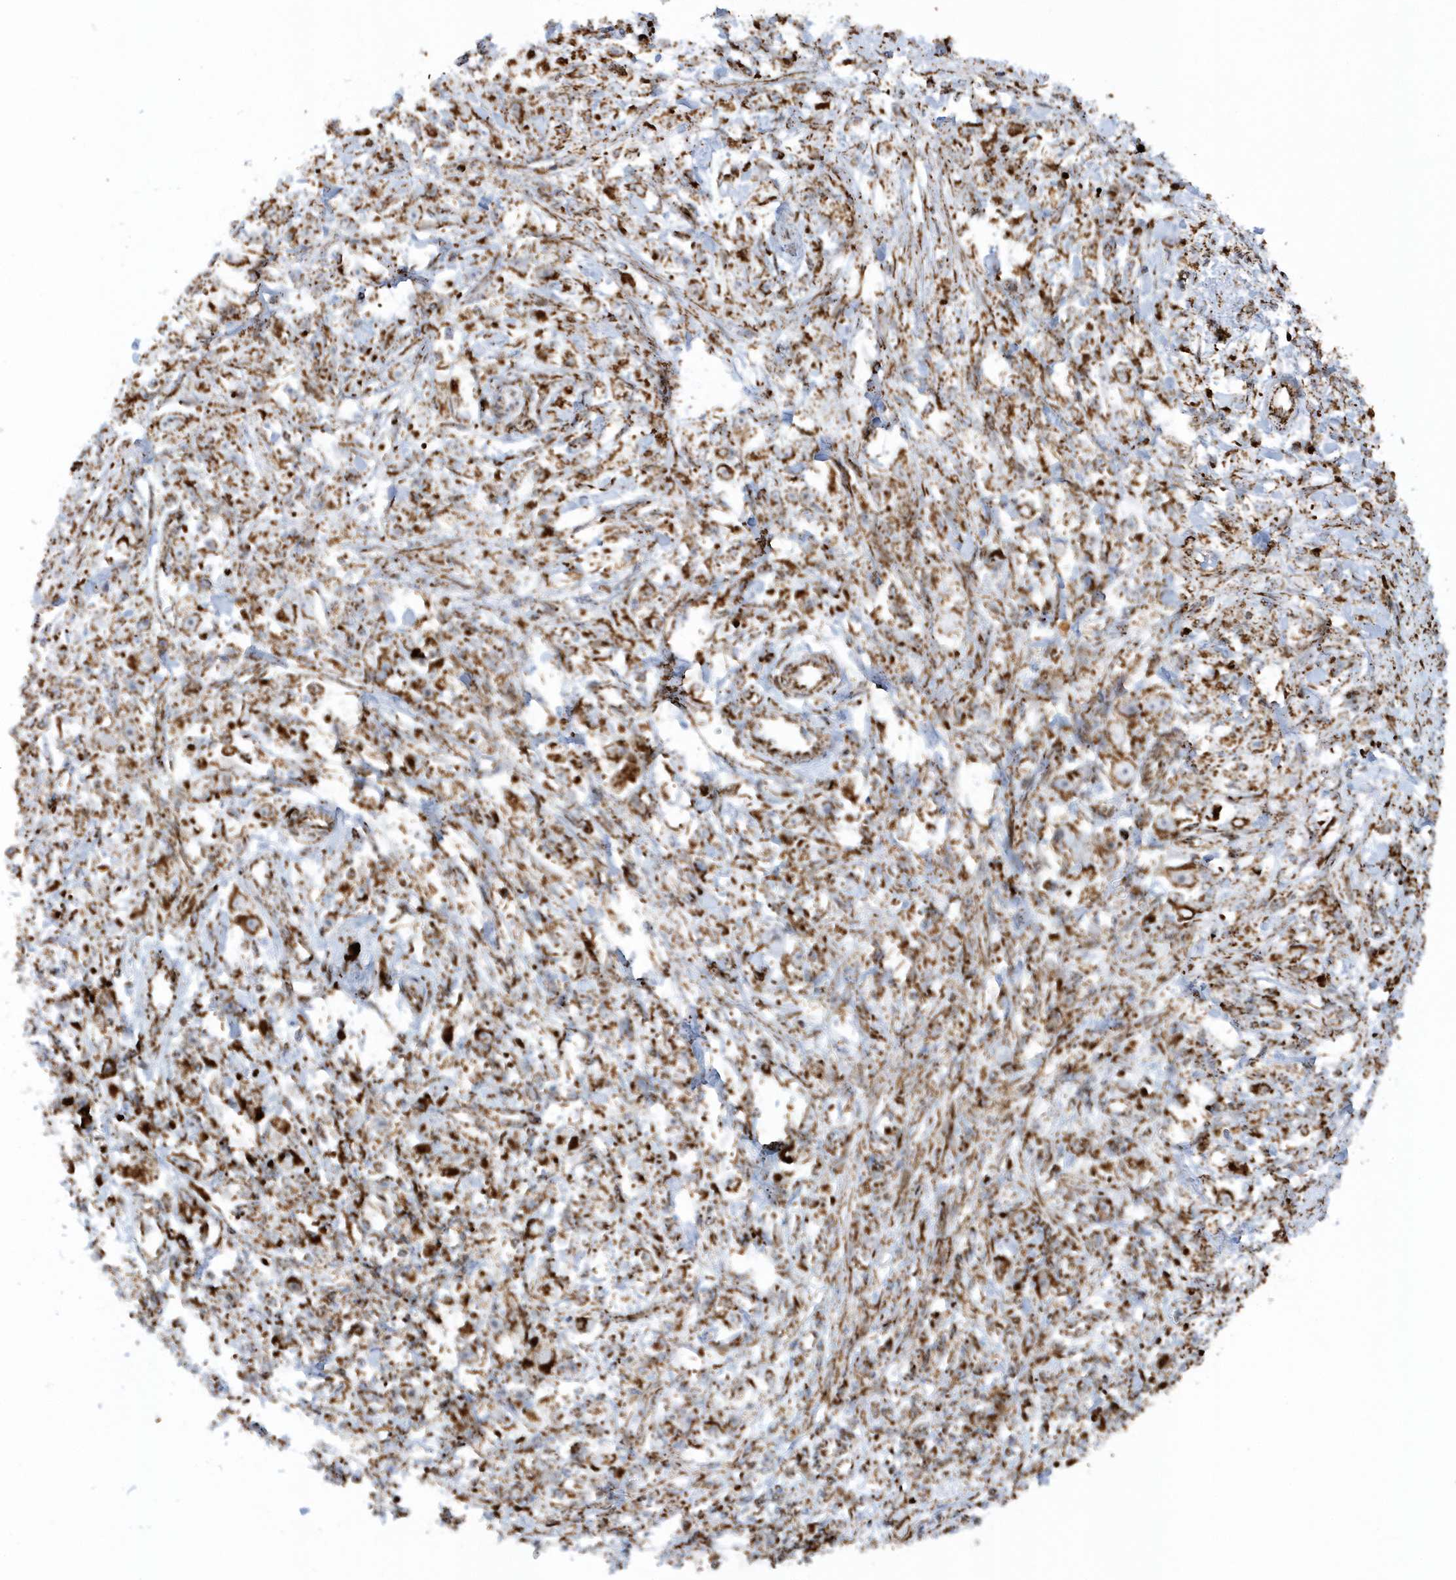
{"staining": {"intensity": "strong", "quantity": ">75%", "location": "cytoplasmic/membranous"}, "tissue": "stomach cancer", "cell_type": "Tumor cells", "image_type": "cancer", "snomed": [{"axis": "morphology", "description": "Adenocarcinoma, NOS"}, {"axis": "topography", "description": "Stomach"}], "caption": "A brown stain shows strong cytoplasmic/membranous staining of a protein in stomach cancer (adenocarcinoma) tumor cells. The protein is stained brown, and the nuclei are stained in blue (DAB IHC with brightfield microscopy, high magnification).", "gene": "CRY2", "patient": {"sex": "female", "age": 59}}